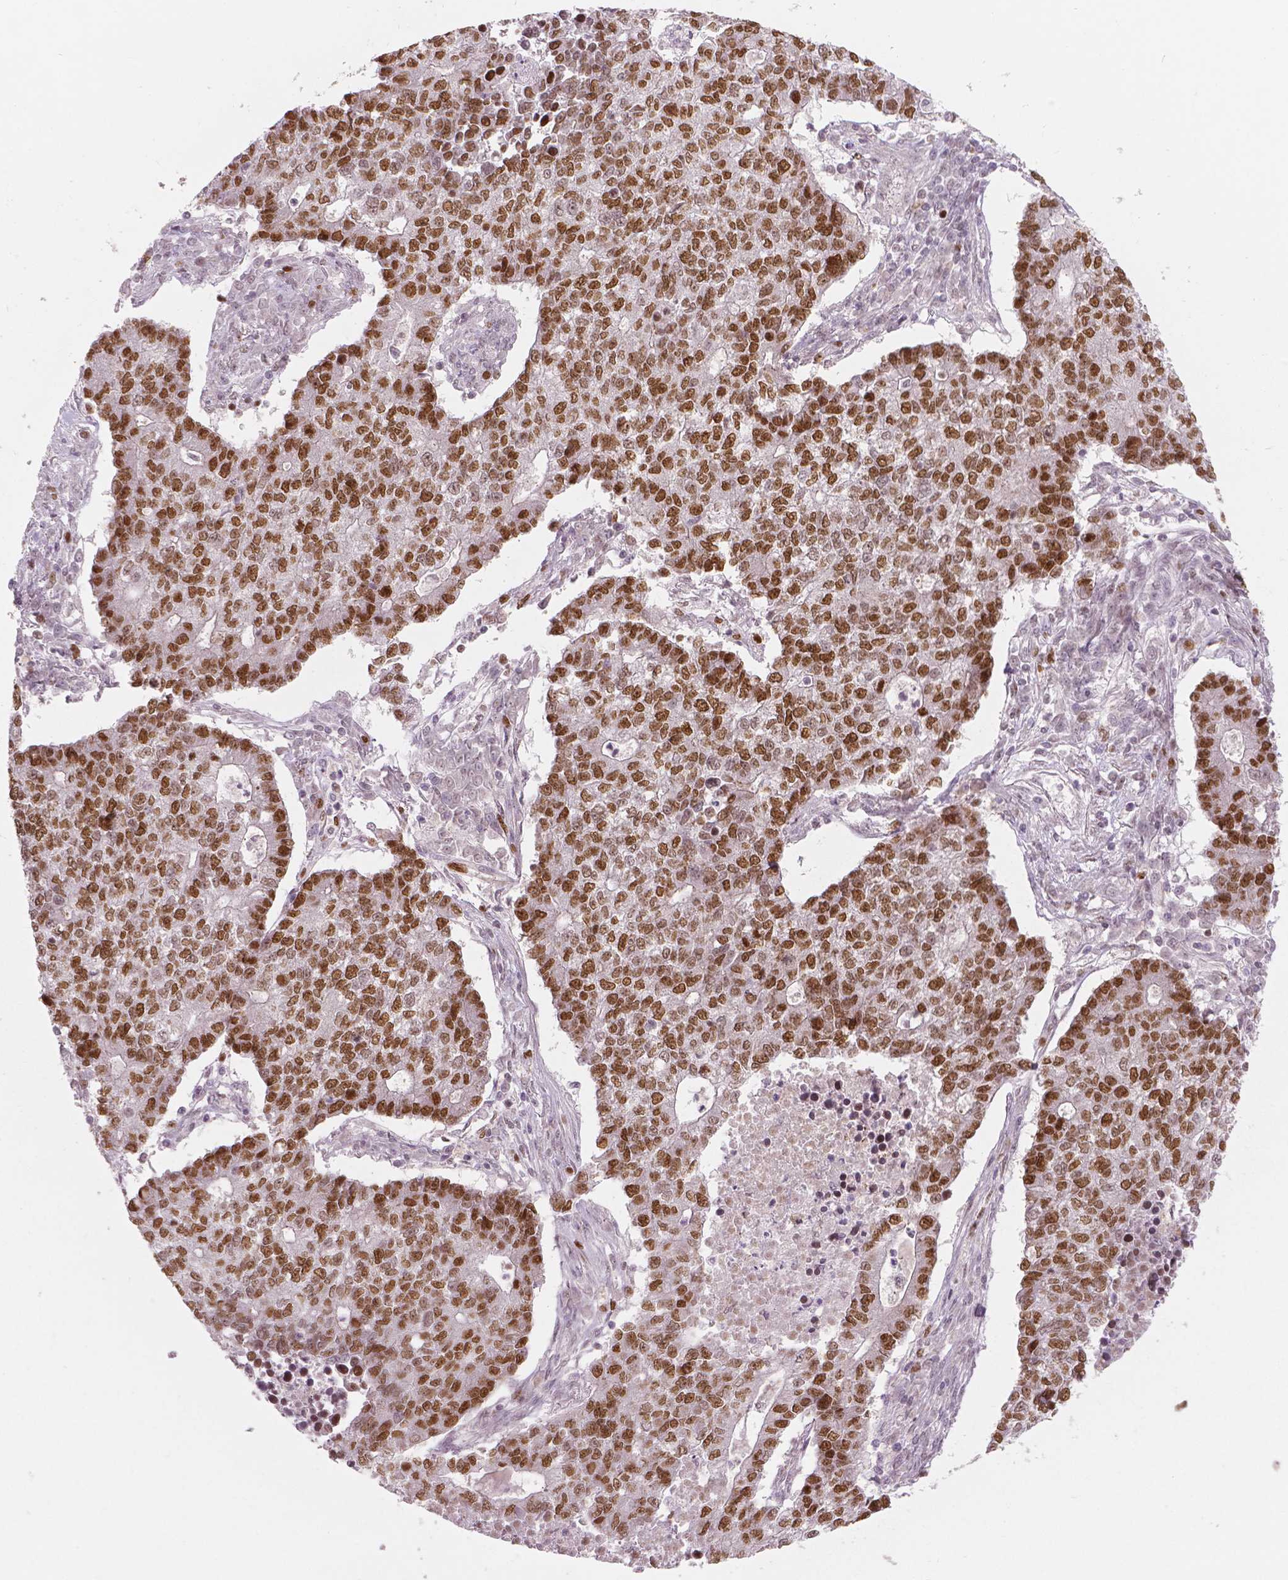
{"staining": {"intensity": "strong", "quantity": ">75%", "location": "nuclear"}, "tissue": "lung cancer", "cell_type": "Tumor cells", "image_type": "cancer", "snomed": [{"axis": "morphology", "description": "Adenocarcinoma, NOS"}, {"axis": "topography", "description": "Lung"}], "caption": "Strong nuclear positivity for a protein is seen in approximately >75% of tumor cells of lung adenocarcinoma using immunohistochemistry.", "gene": "NSD2", "patient": {"sex": "male", "age": 57}}